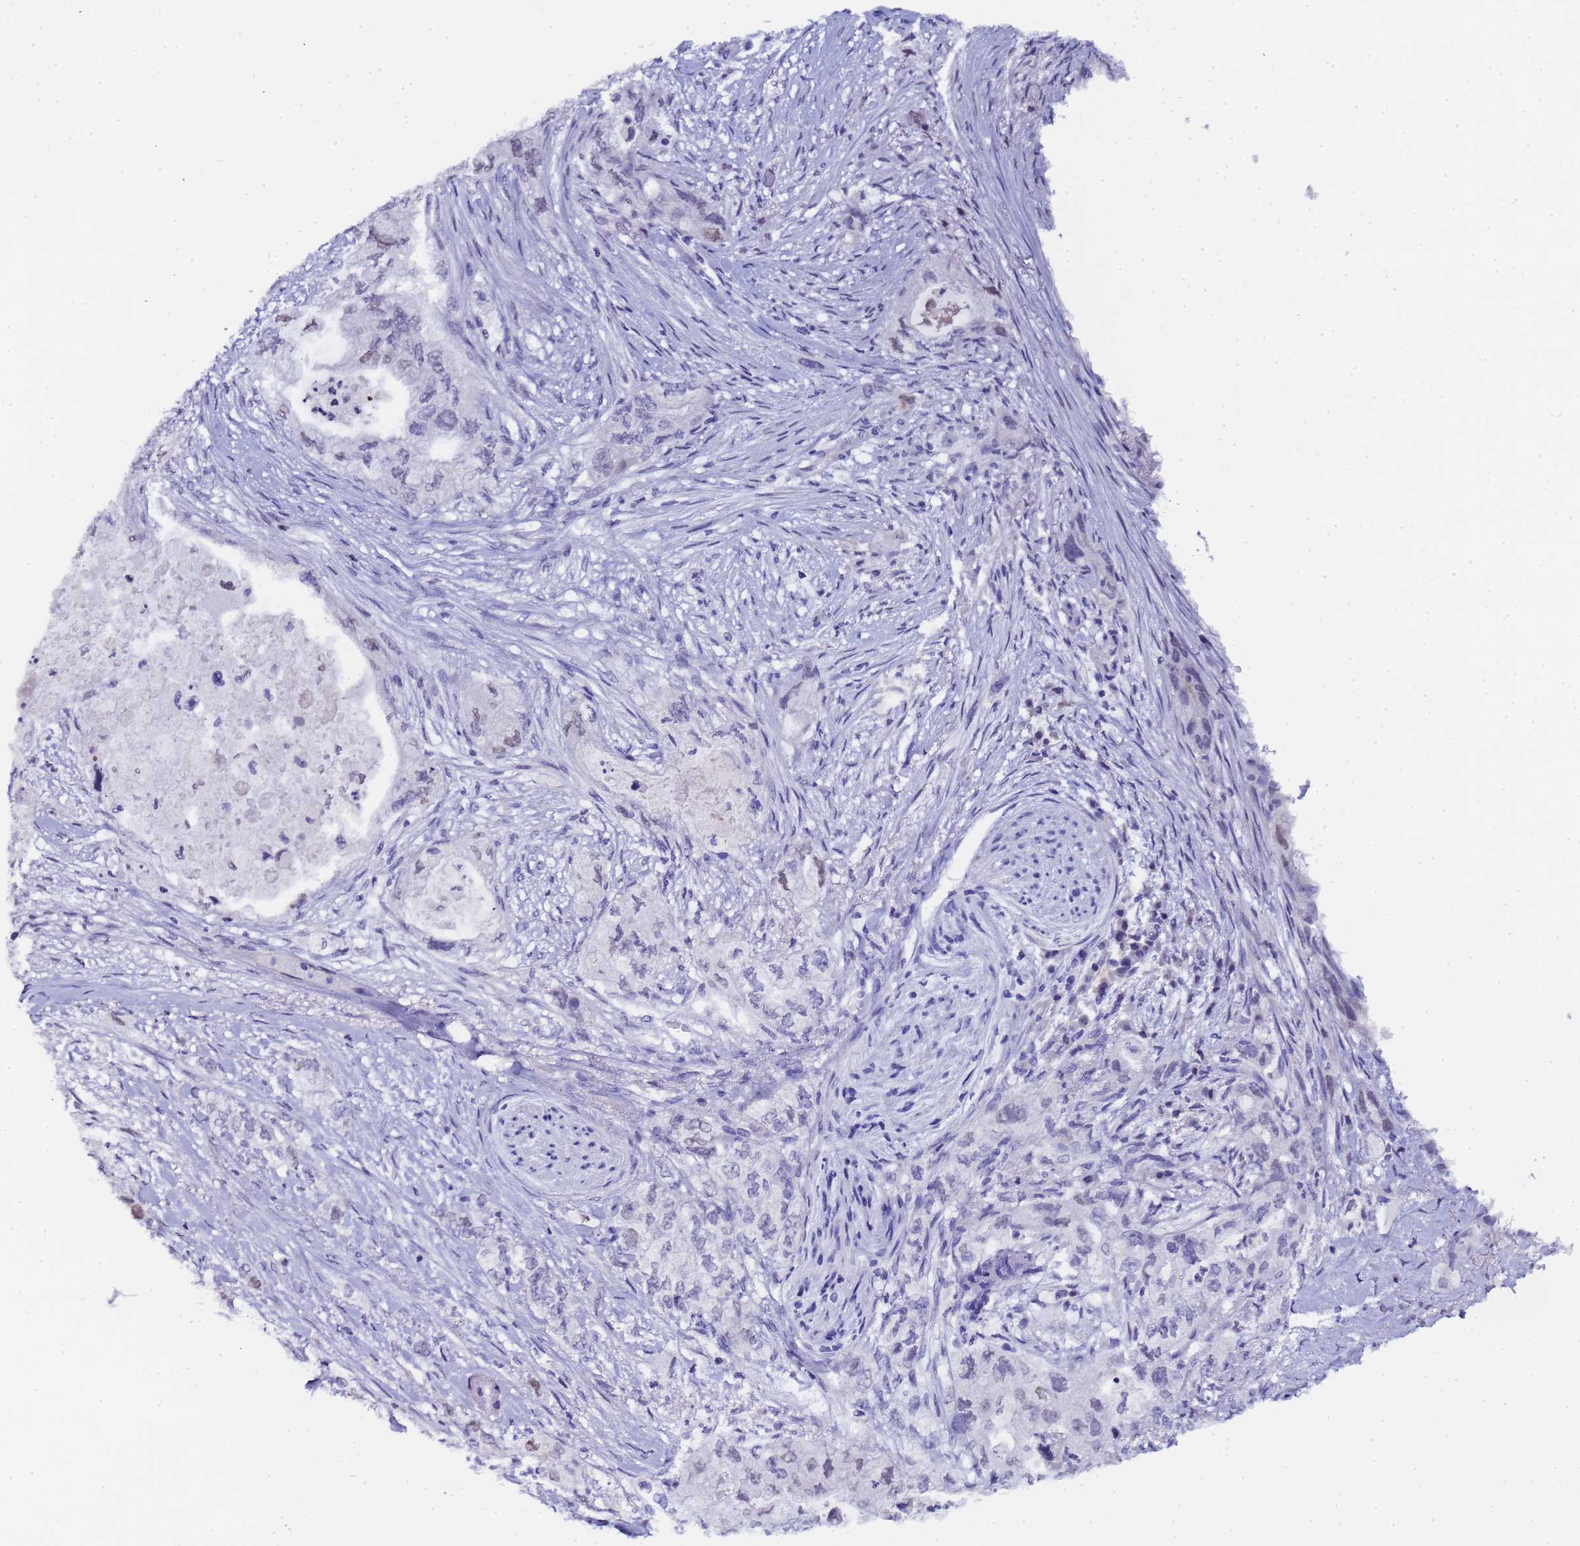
{"staining": {"intensity": "weak", "quantity": "<25%", "location": "nuclear"}, "tissue": "pancreatic cancer", "cell_type": "Tumor cells", "image_type": "cancer", "snomed": [{"axis": "morphology", "description": "Adenocarcinoma, NOS"}, {"axis": "topography", "description": "Pancreas"}], "caption": "The immunohistochemistry (IHC) image has no significant expression in tumor cells of adenocarcinoma (pancreatic) tissue.", "gene": "CTRC", "patient": {"sex": "female", "age": 73}}